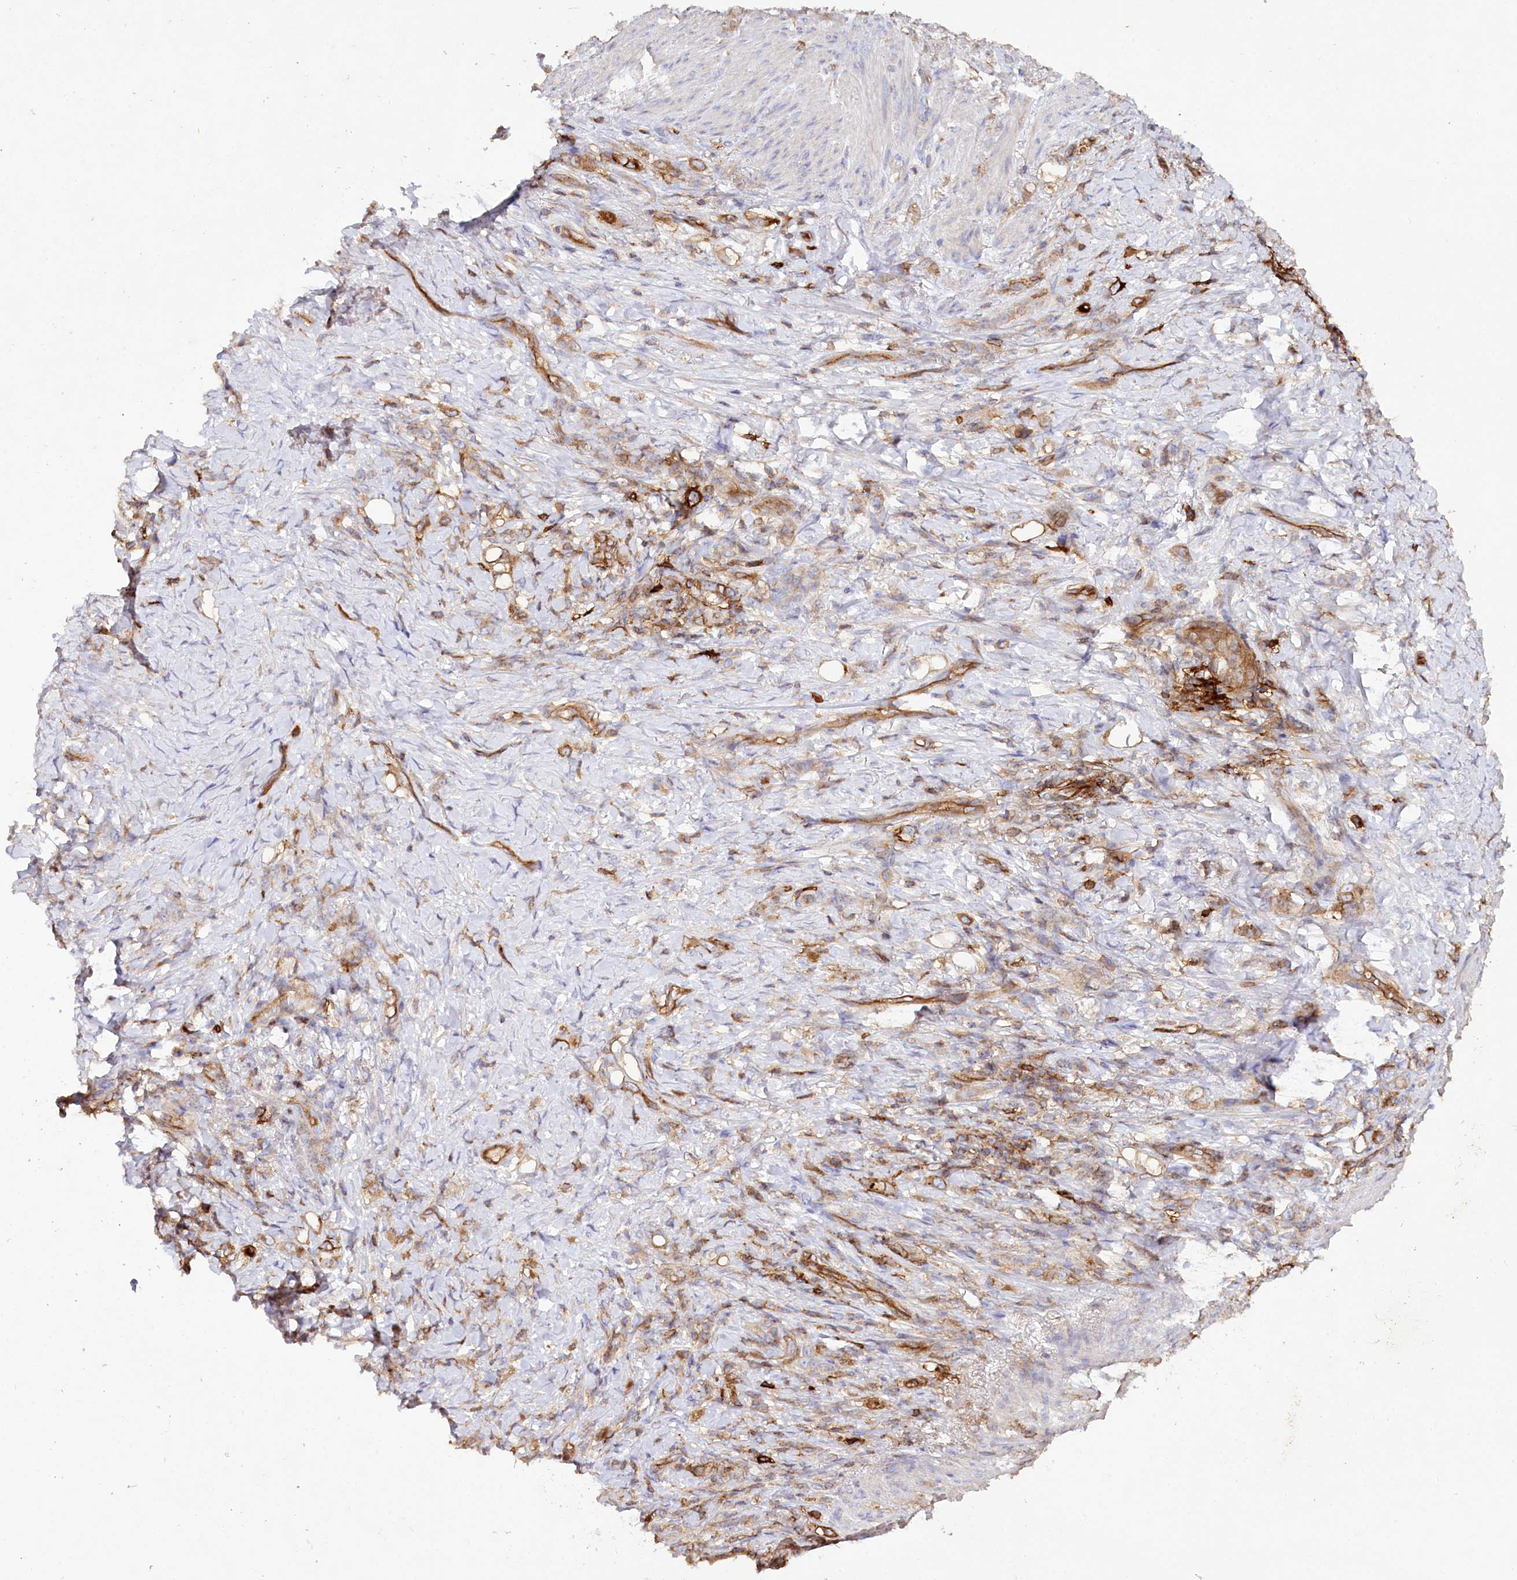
{"staining": {"intensity": "moderate", "quantity": ">75%", "location": "cytoplasmic/membranous"}, "tissue": "stomach cancer", "cell_type": "Tumor cells", "image_type": "cancer", "snomed": [{"axis": "morphology", "description": "Adenocarcinoma, NOS"}, {"axis": "topography", "description": "Stomach"}], "caption": "Immunohistochemistry (IHC) of human adenocarcinoma (stomach) shows medium levels of moderate cytoplasmic/membranous expression in approximately >75% of tumor cells.", "gene": "RBP5", "patient": {"sex": "female", "age": 79}}